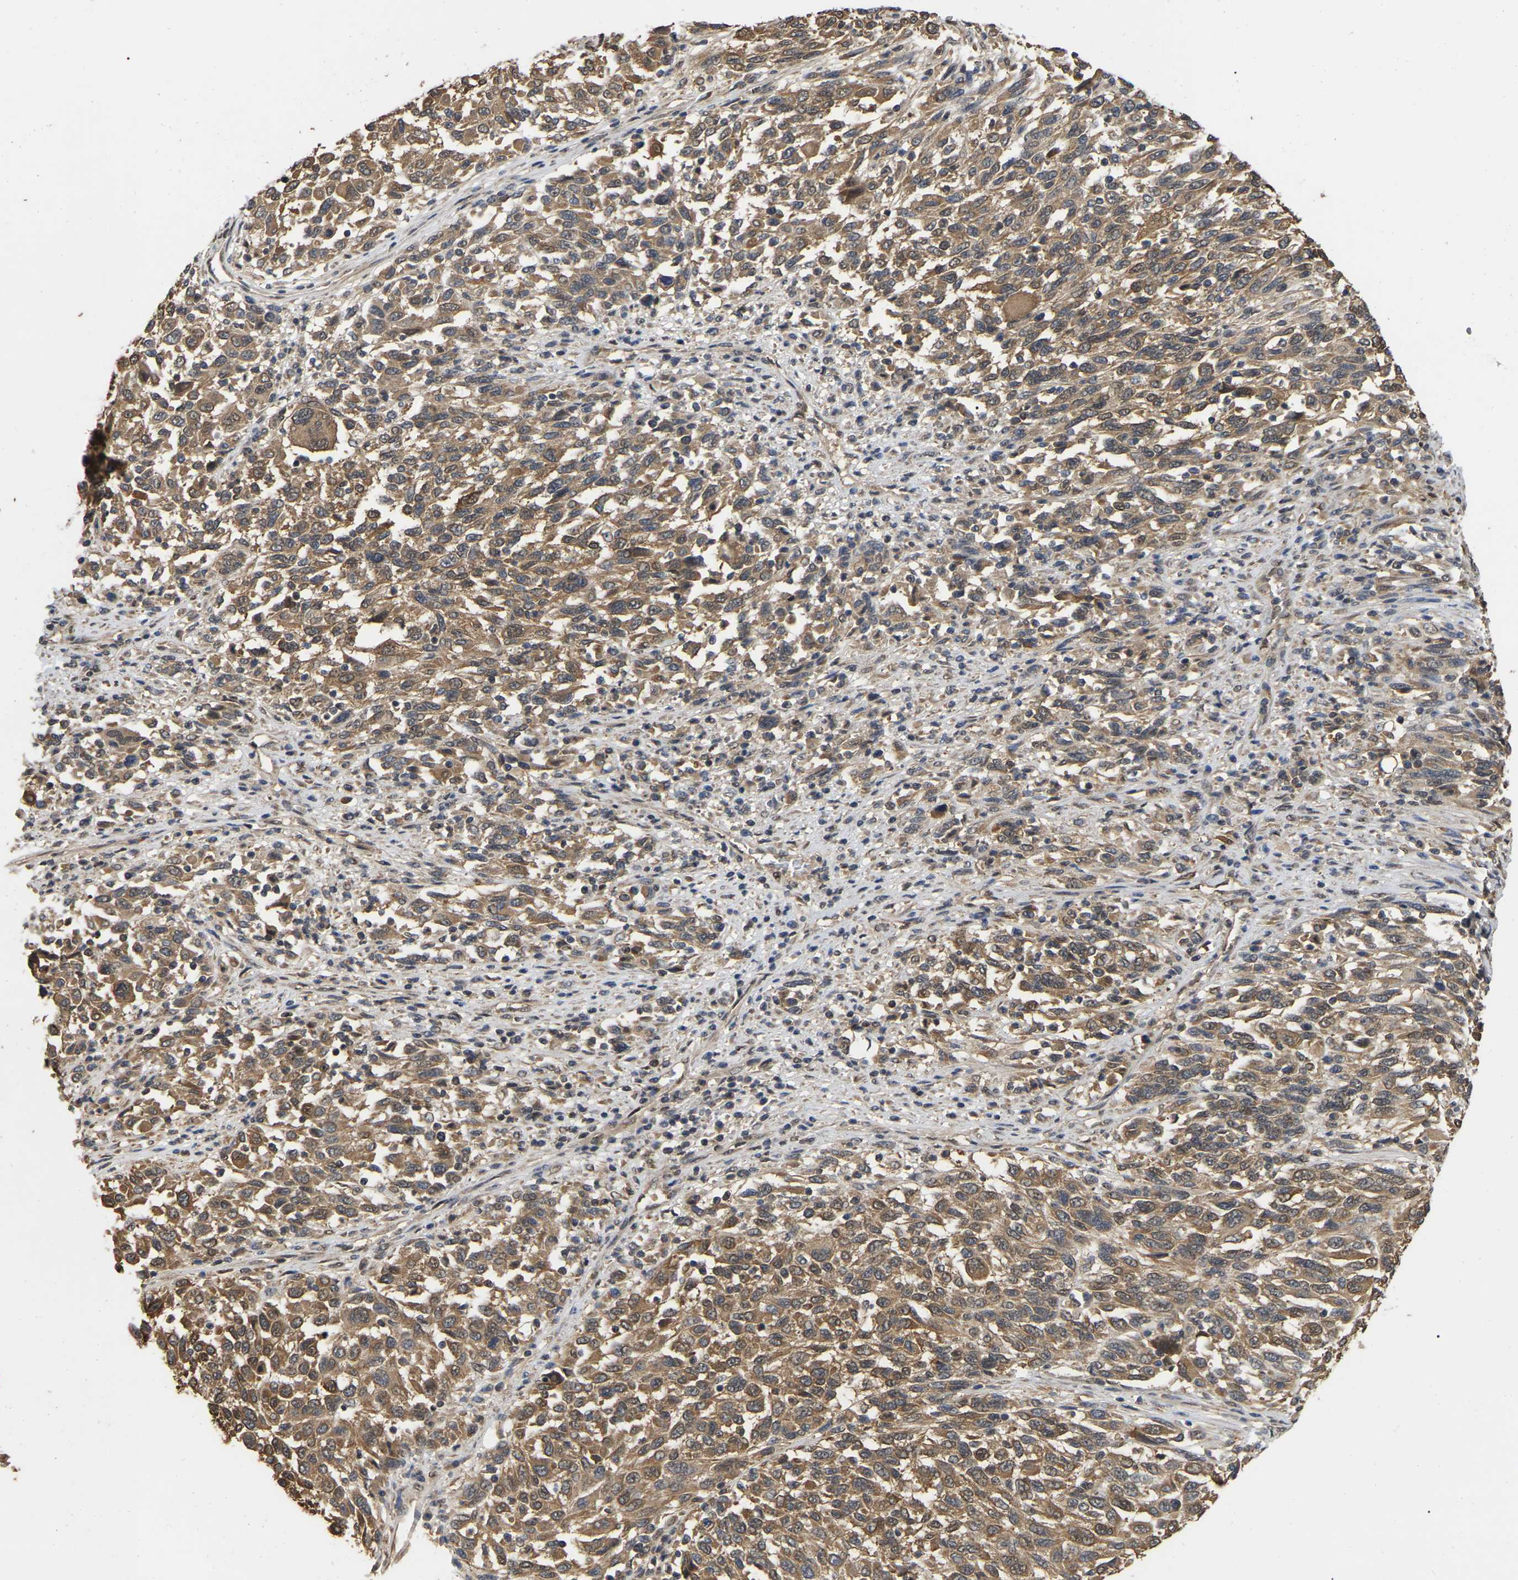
{"staining": {"intensity": "moderate", "quantity": ">75%", "location": "cytoplasmic/membranous"}, "tissue": "melanoma", "cell_type": "Tumor cells", "image_type": "cancer", "snomed": [{"axis": "morphology", "description": "Malignant melanoma, Metastatic site"}, {"axis": "topography", "description": "Lymph node"}], "caption": "The micrograph shows immunohistochemical staining of malignant melanoma (metastatic site). There is moderate cytoplasmic/membranous staining is appreciated in approximately >75% of tumor cells. Ihc stains the protein of interest in brown and the nuclei are stained blue.", "gene": "FAM219A", "patient": {"sex": "male", "age": 61}}